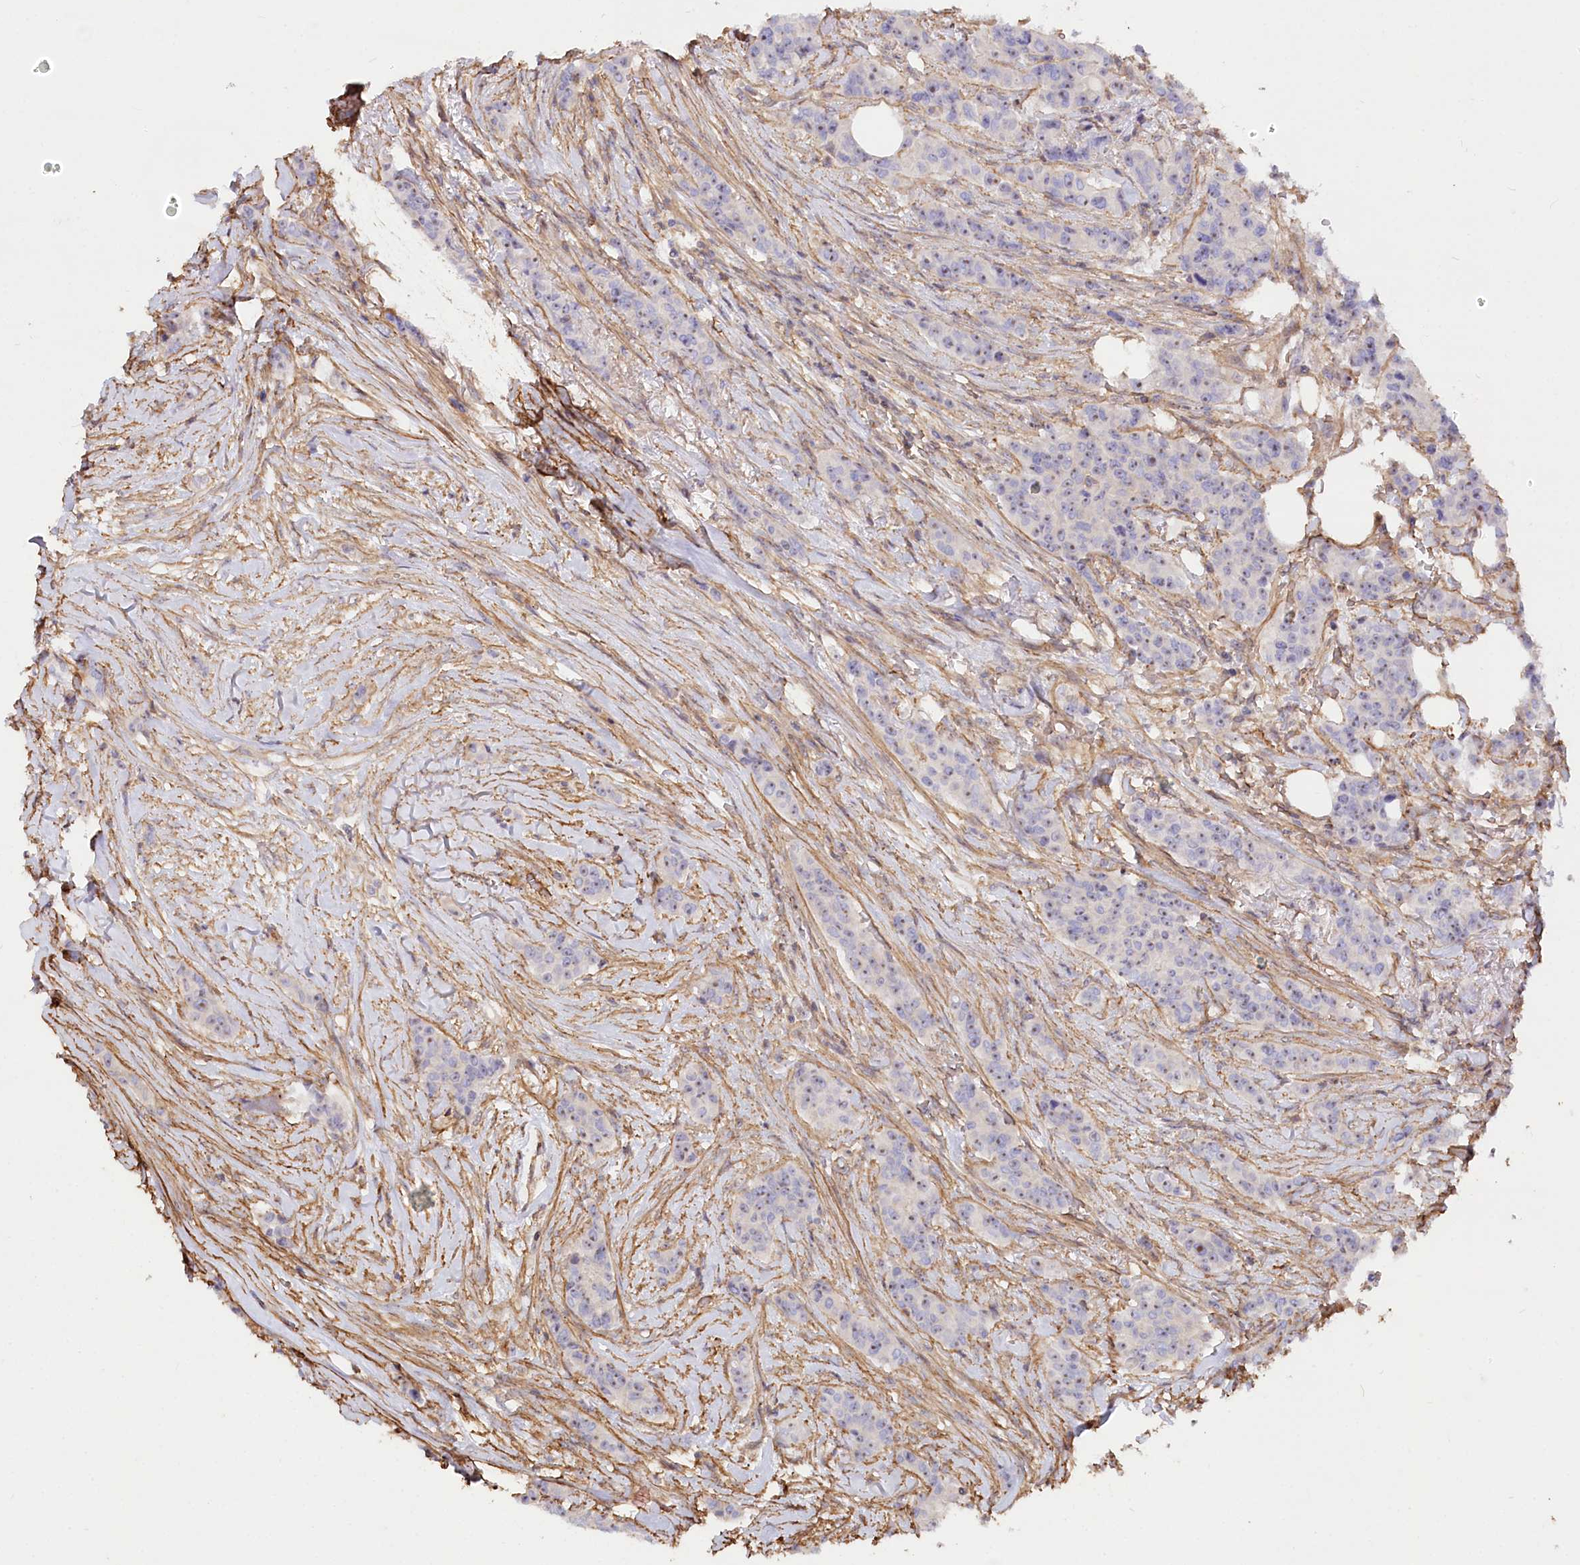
{"staining": {"intensity": "negative", "quantity": "none", "location": "none"}, "tissue": "breast cancer", "cell_type": "Tumor cells", "image_type": "cancer", "snomed": [{"axis": "morphology", "description": "Duct carcinoma"}, {"axis": "topography", "description": "Breast"}], "caption": "Tumor cells show no significant protein expression in breast cancer.", "gene": "WDR36", "patient": {"sex": "female", "age": 40}}